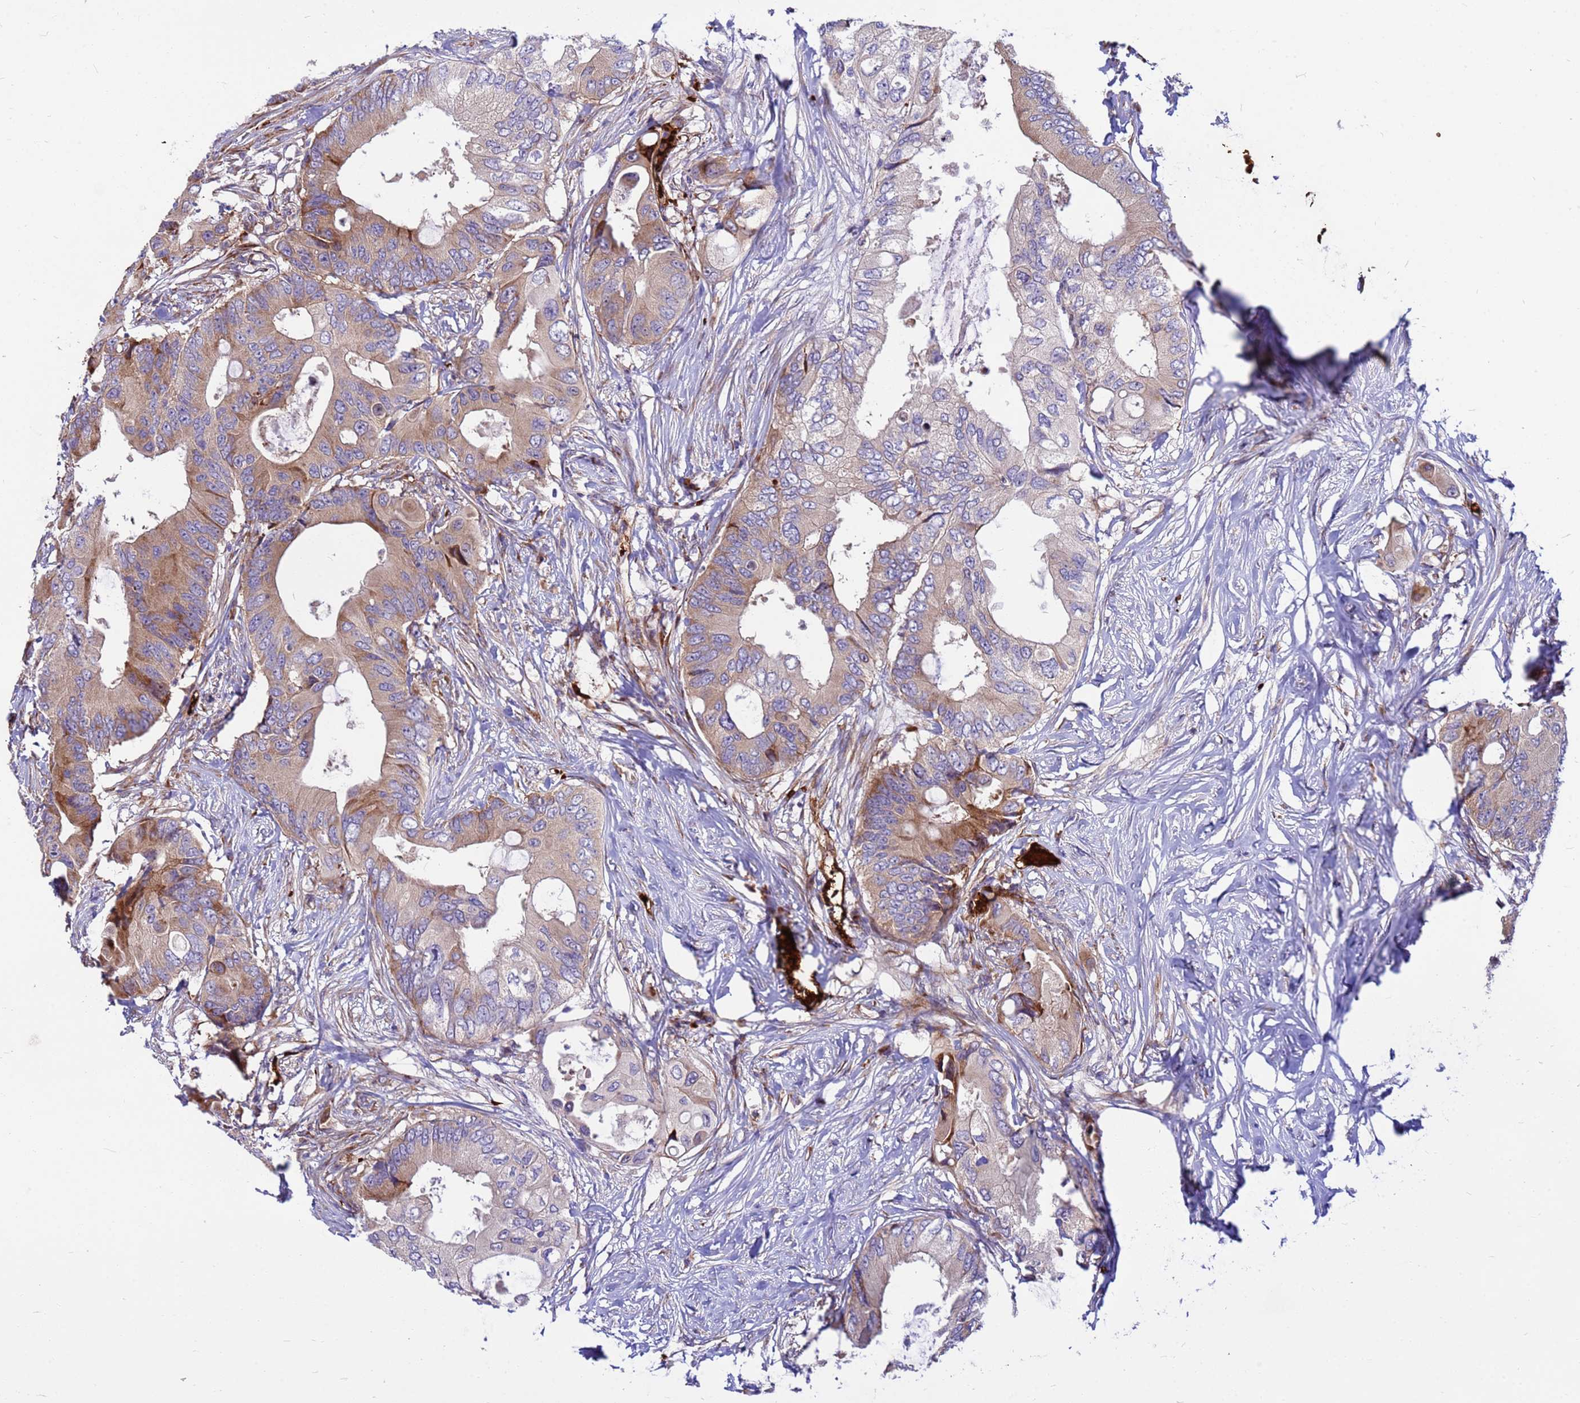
{"staining": {"intensity": "moderate", "quantity": "<25%", "location": "cytoplasmic/membranous"}, "tissue": "colorectal cancer", "cell_type": "Tumor cells", "image_type": "cancer", "snomed": [{"axis": "morphology", "description": "Adenocarcinoma, NOS"}, {"axis": "topography", "description": "Colon"}], "caption": "Human adenocarcinoma (colorectal) stained with a protein marker reveals moderate staining in tumor cells.", "gene": "ZNF669", "patient": {"sex": "male", "age": 71}}